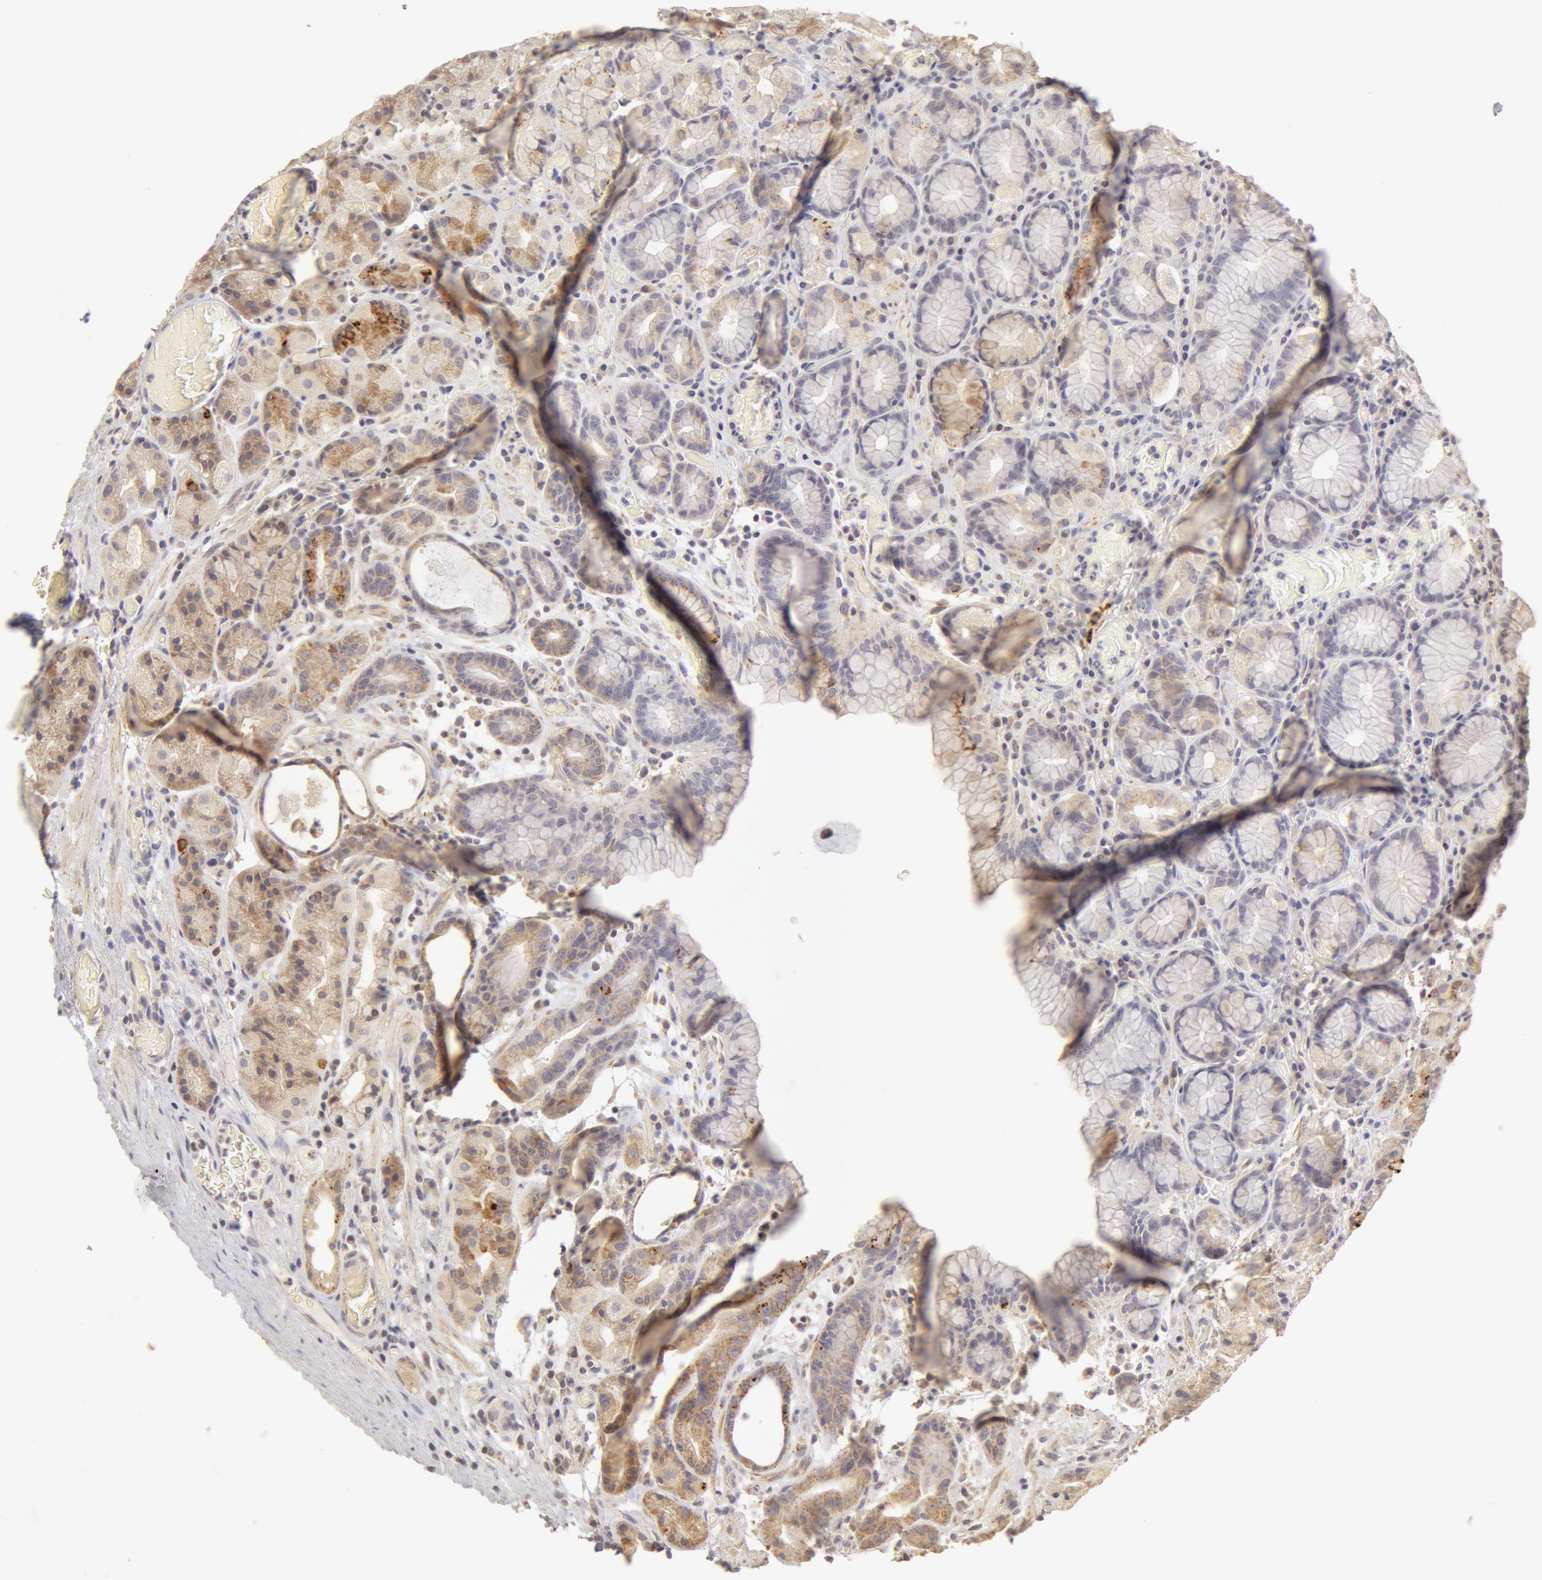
{"staining": {"intensity": "weak", "quantity": "25%-75%", "location": "cytoplasmic/membranous"}, "tissue": "stomach", "cell_type": "Glandular cells", "image_type": "normal", "snomed": [{"axis": "morphology", "description": "Normal tissue, NOS"}, {"axis": "topography", "description": "Stomach, lower"}], "caption": "An image of stomach stained for a protein exhibits weak cytoplasmic/membranous brown staining in glandular cells. The protein is shown in brown color, while the nuclei are stained blue.", "gene": "ADPRH", "patient": {"sex": "male", "age": 58}}